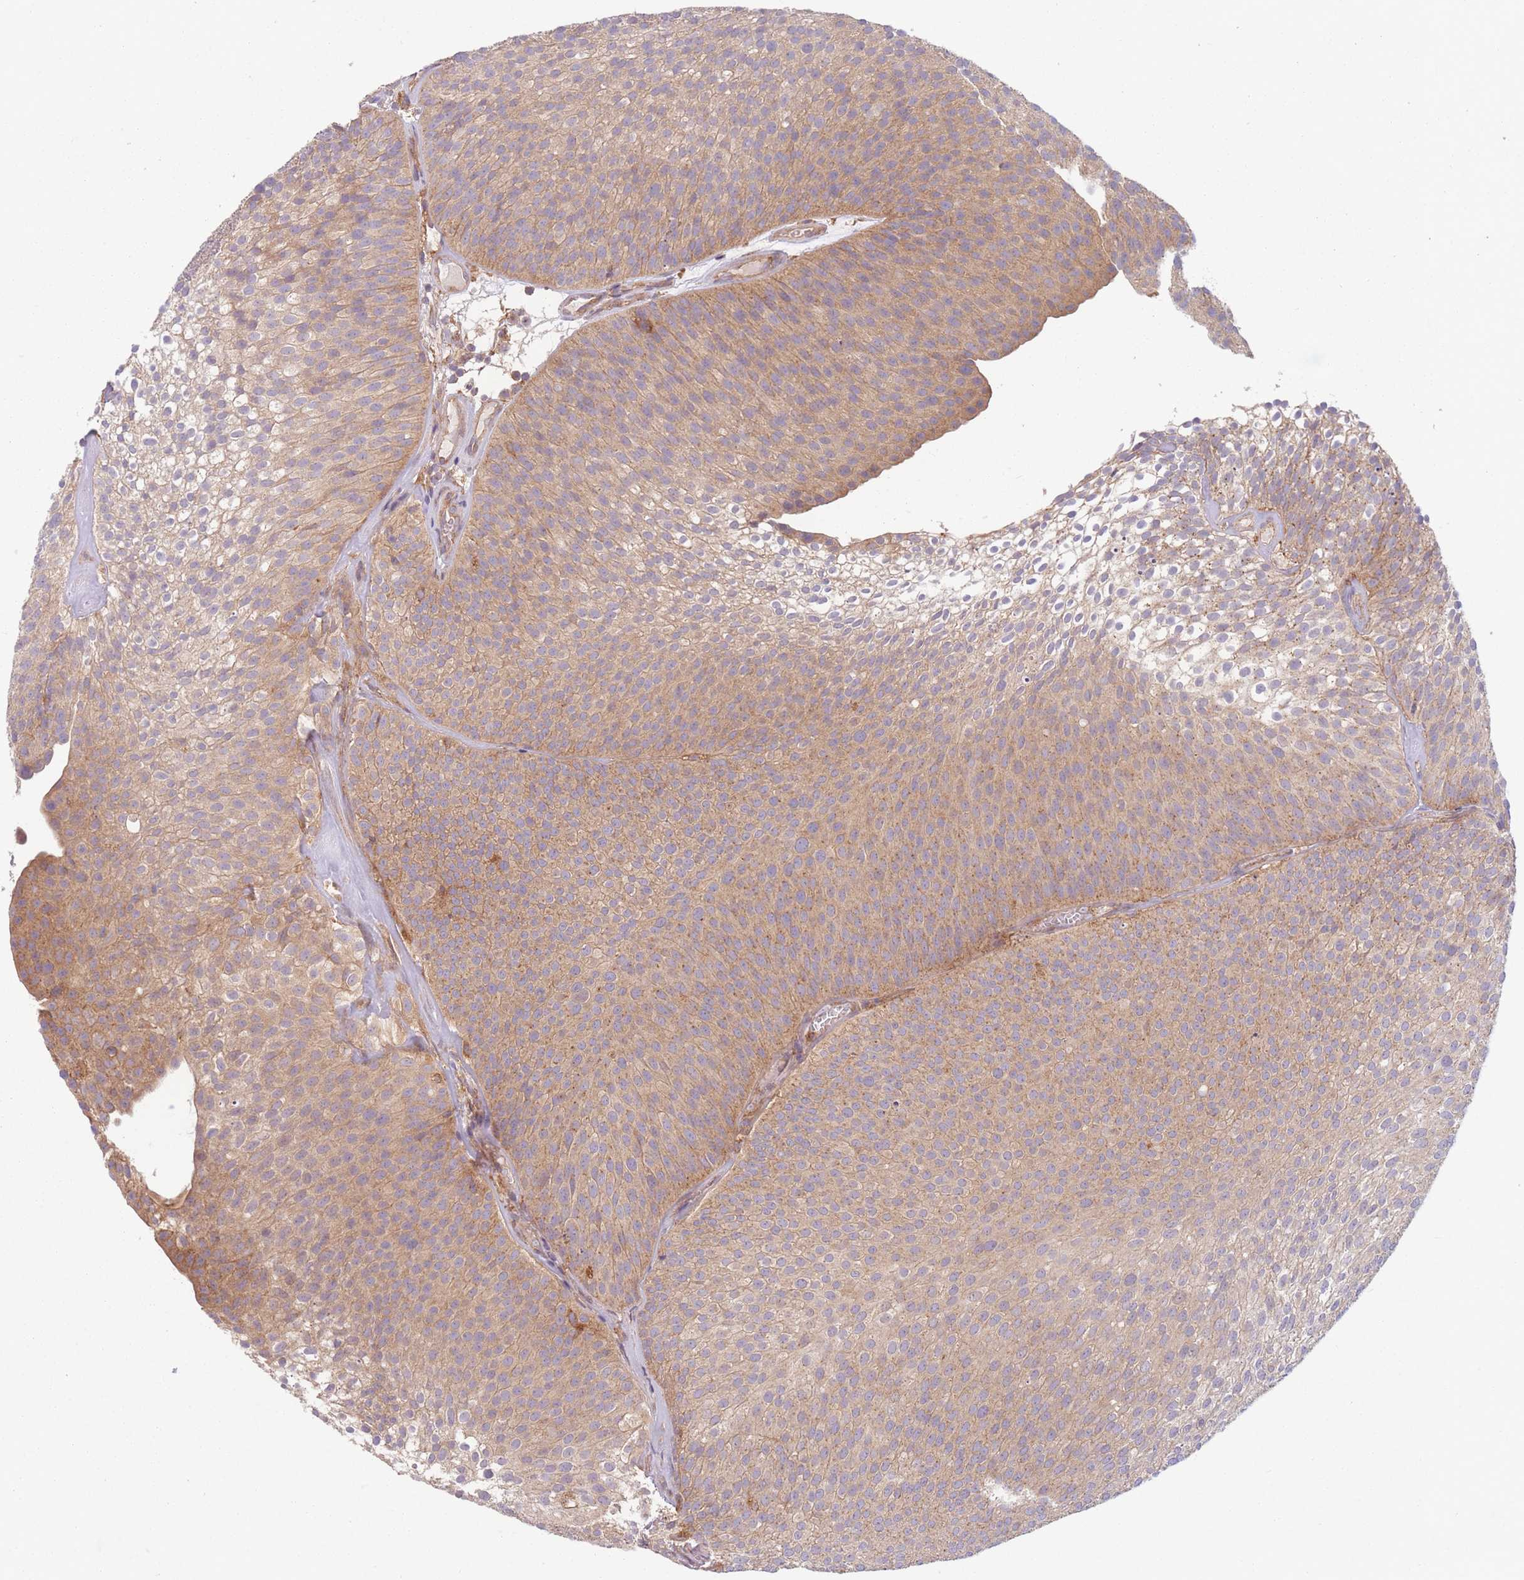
{"staining": {"intensity": "moderate", "quantity": "25%-75%", "location": "cytoplasmic/membranous"}, "tissue": "urothelial cancer", "cell_type": "Tumor cells", "image_type": "cancer", "snomed": [{"axis": "morphology", "description": "Urothelial carcinoma, Low grade"}, {"axis": "topography", "description": "Urinary bladder"}], "caption": "DAB immunohistochemical staining of human low-grade urothelial carcinoma displays moderate cytoplasmic/membranous protein staining in about 25%-75% of tumor cells.", "gene": "WASHC2A", "patient": {"sex": "male", "age": 91}}